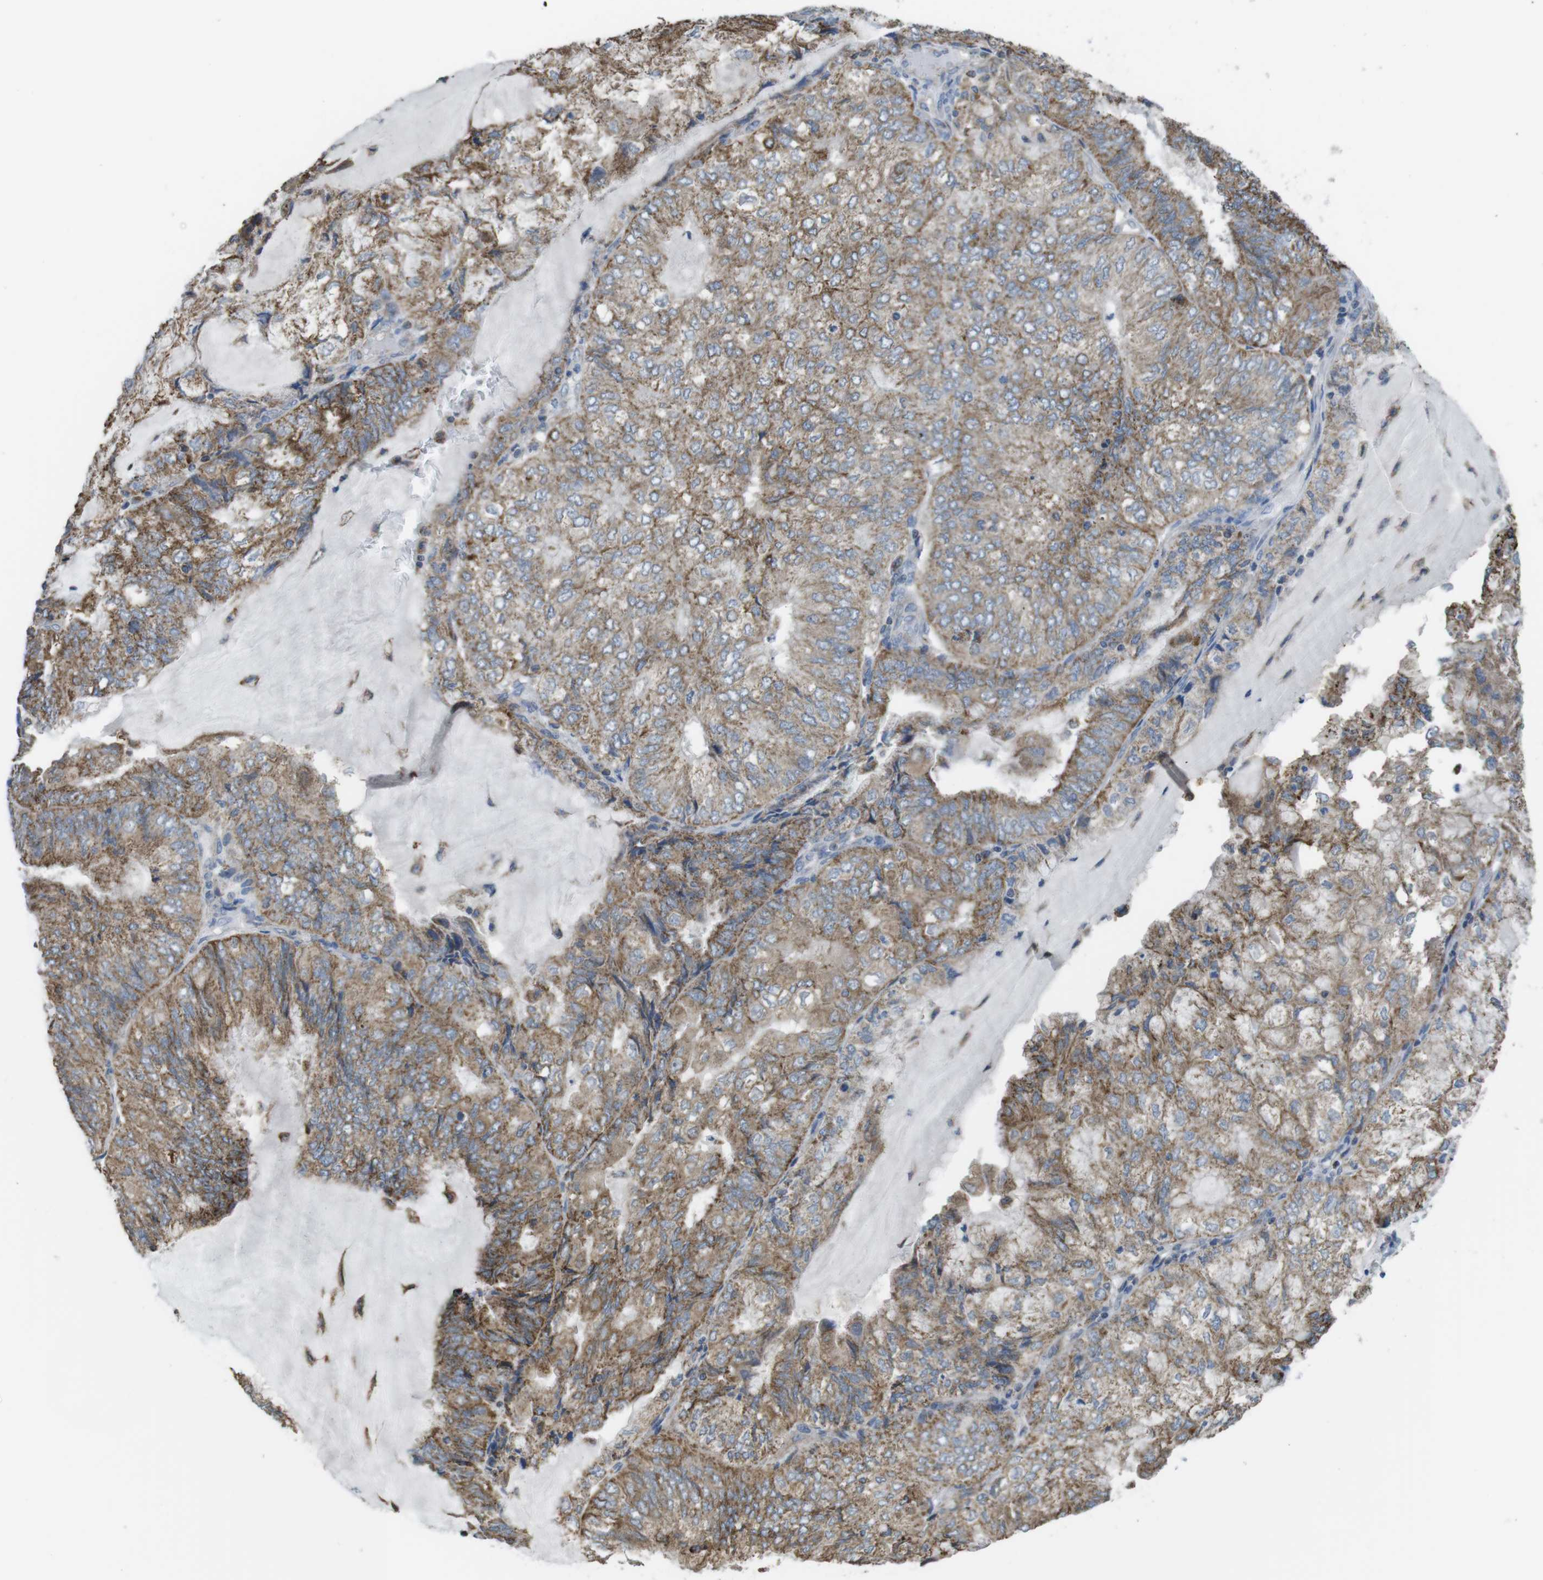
{"staining": {"intensity": "moderate", "quantity": ">75%", "location": "cytoplasmic/membranous"}, "tissue": "endometrial cancer", "cell_type": "Tumor cells", "image_type": "cancer", "snomed": [{"axis": "morphology", "description": "Adenocarcinoma, NOS"}, {"axis": "topography", "description": "Endometrium"}], "caption": "IHC photomicrograph of neoplastic tissue: adenocarcinoma (endometrial) stained using IHC displays medium levels of moderate protein expression localized specifically in the cytoplasmic/membranous of tumor cells, appearing as a cytoplasmic/membranous brown color.", "gene": "GRIK2", "patient": {"sex": "female", "age": 81}}